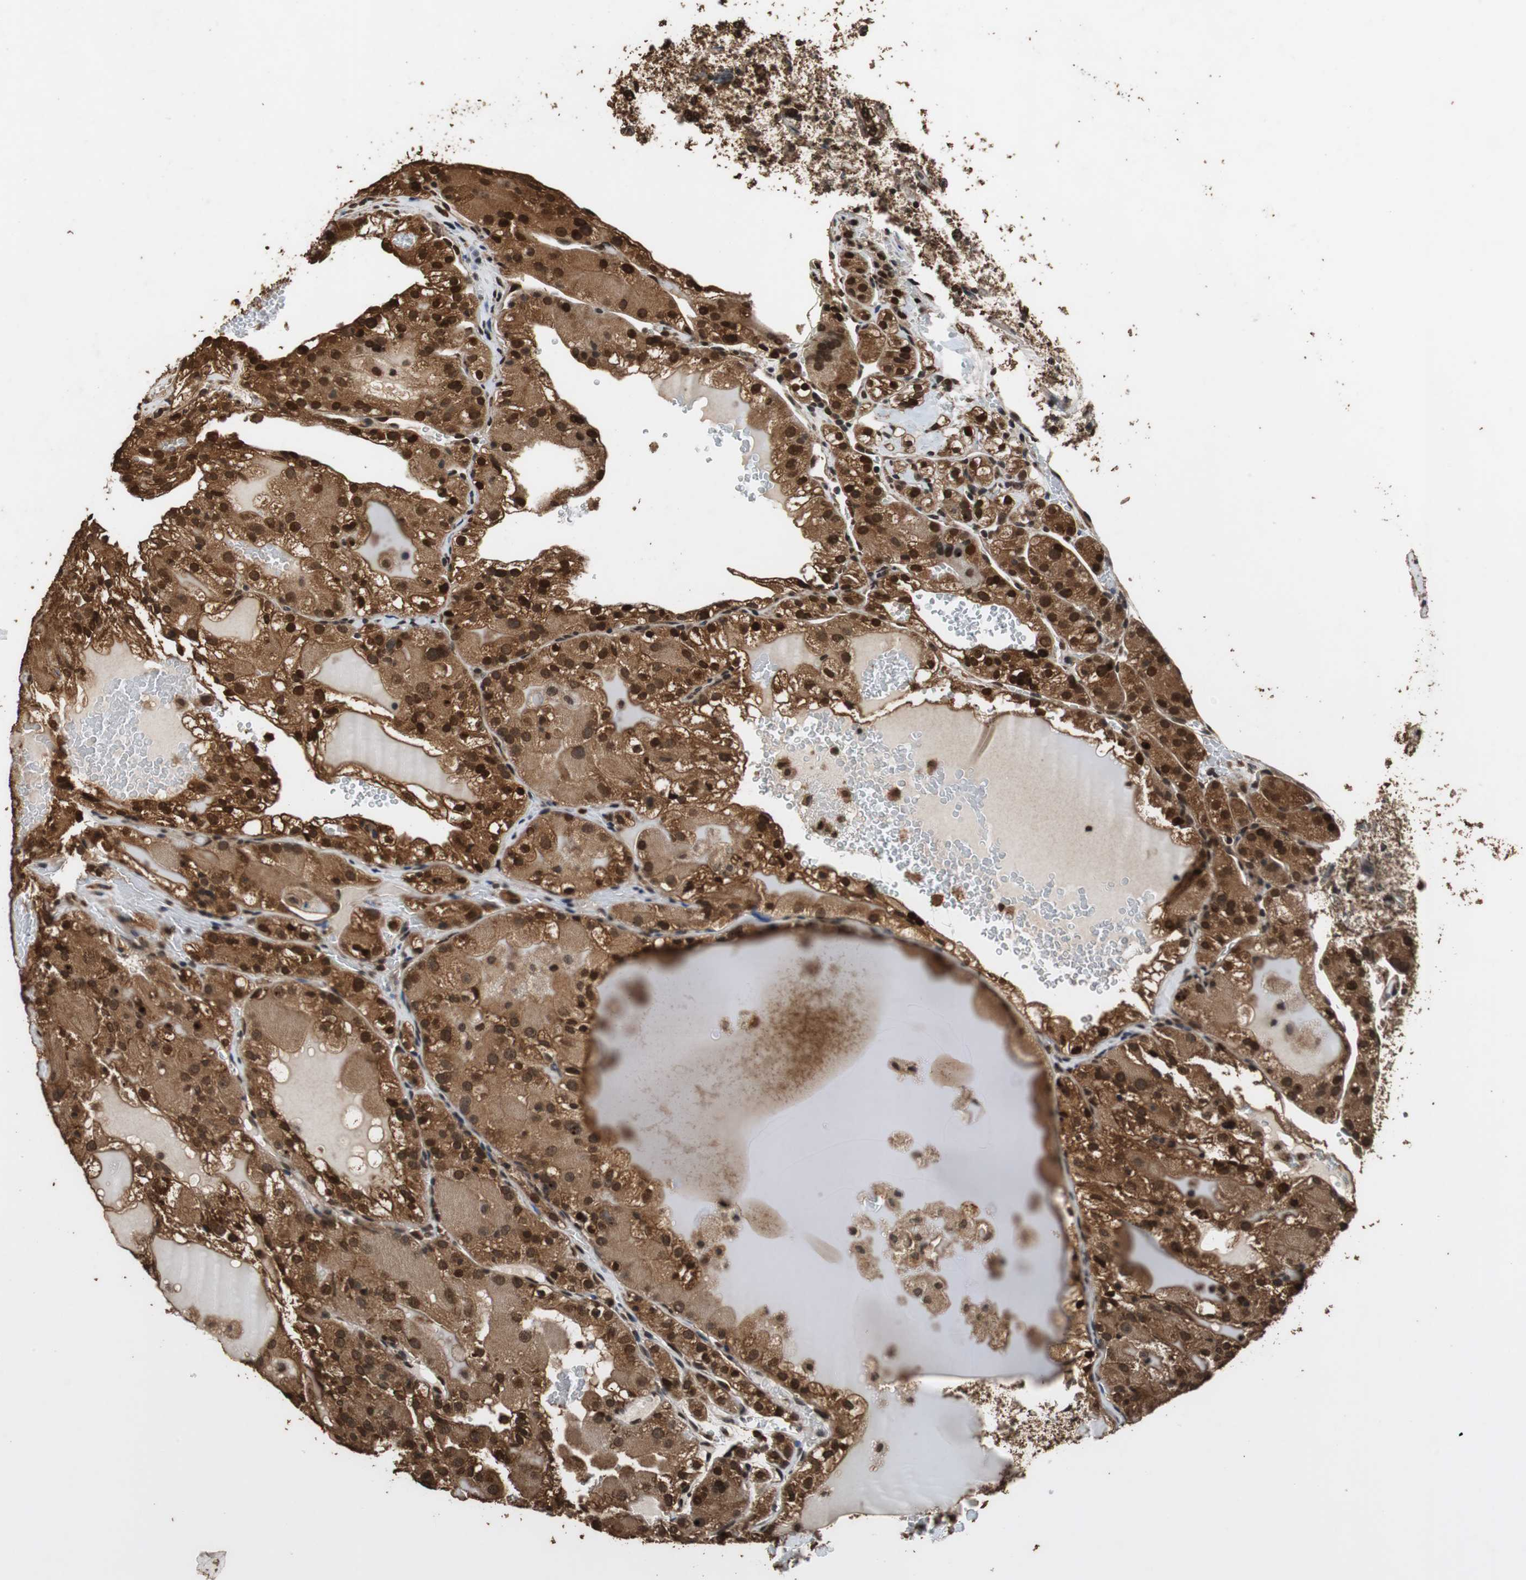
{"staining": {"intensity": "strong", "quantity": ">75%", "location": "cytoplasmic/membranous,nuclear"}, "tissue": "renal cancer", "cell_type": "Tumor cells", "image_type": "cancer", "snomed": [{"axis": "morphology", "description": "Normal tissue, NOS"}, {"axis": "morphology", "description": "Adenocarcinoma, NOS"}, {"axis": "topography", "description": "Kidney"}], "caption": "An immunohistochemistry (IHC) image of tumor tissue is shown. Protein staining in brown labels strong cytoplasmic/membranous and nuclear positivity in adenocarcinoma (renal) within tumor cells. The protein is shown in brown color, while the nuclei are stained blue.", "gene": "ZNF18", "patient": {"sex": "male", "age": 61}}